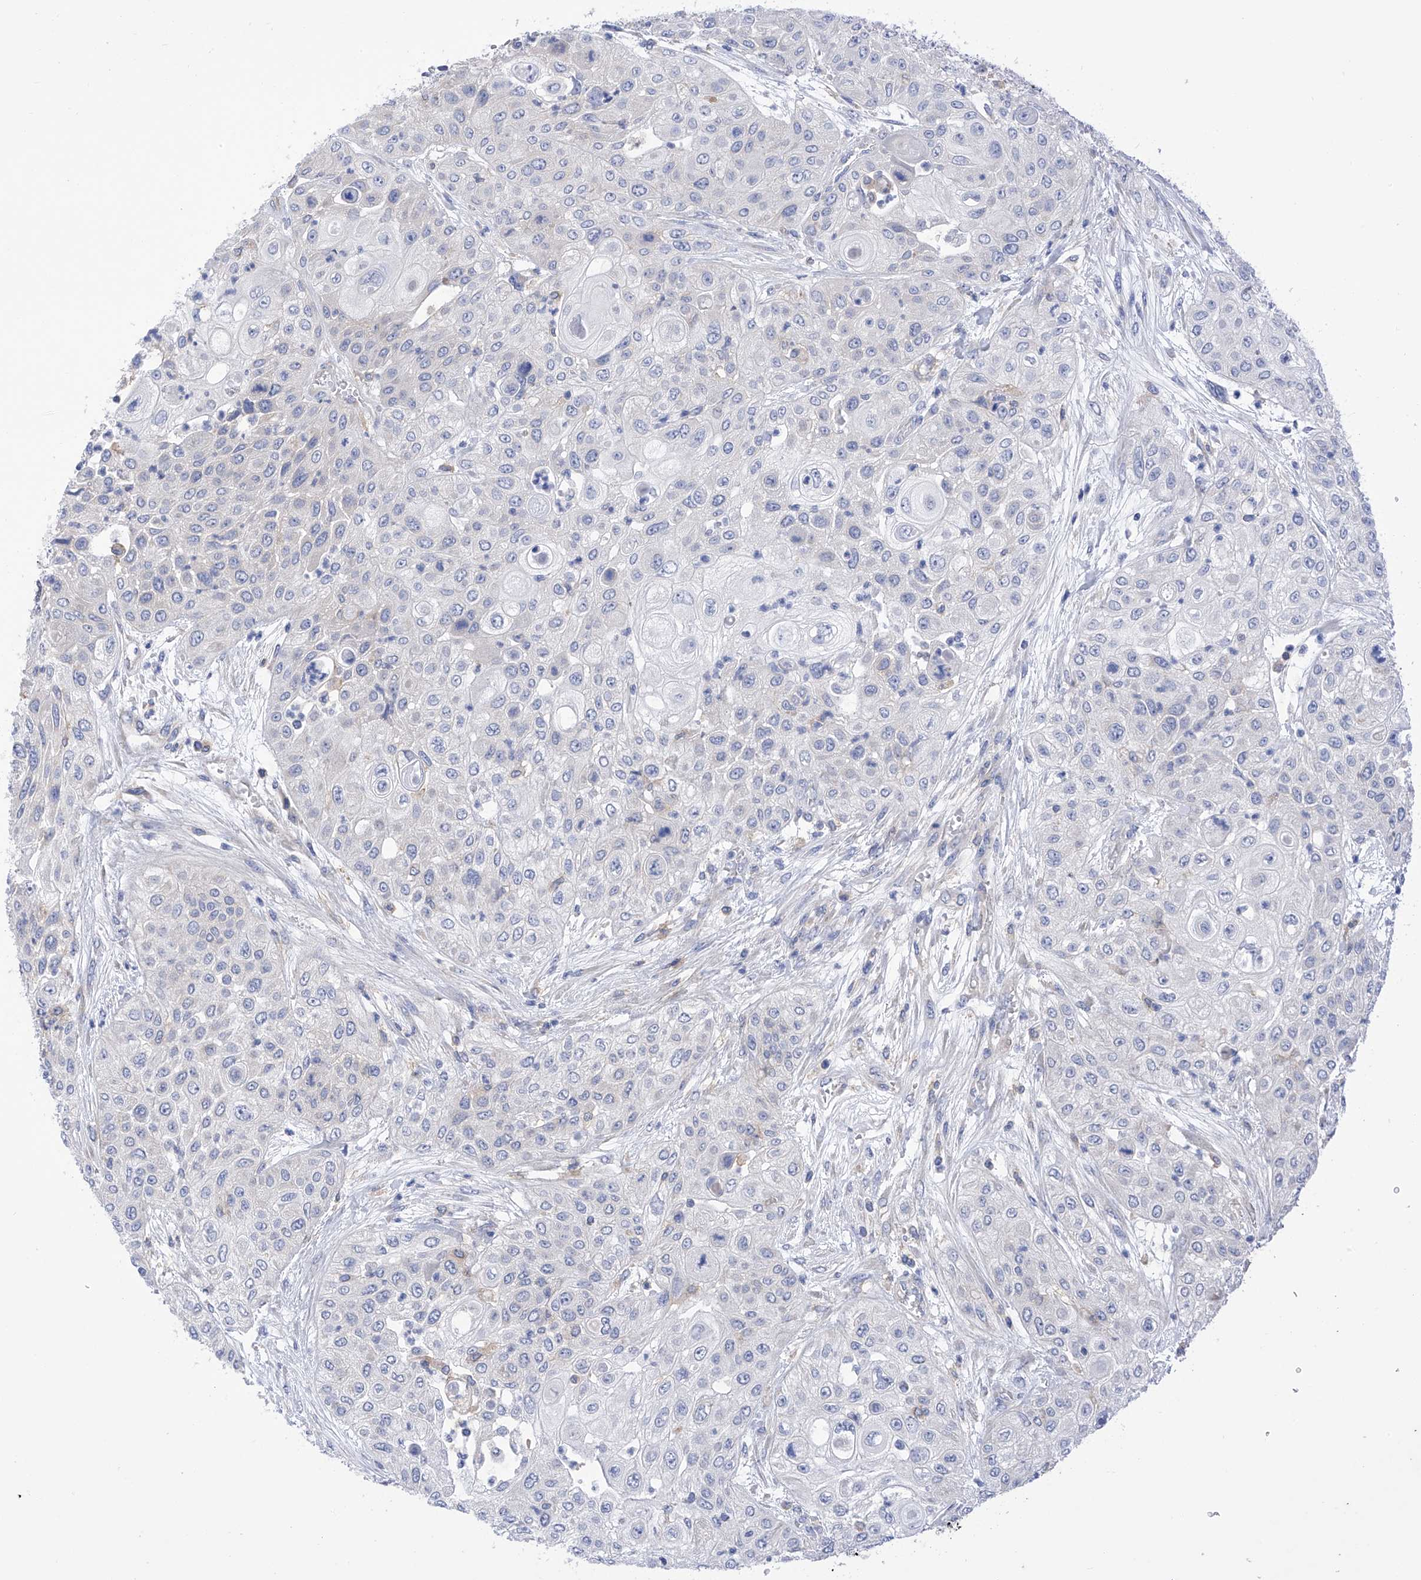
{"staining": {"intensity": "negative", "quantity": "none", "location": "none"}, "tissue": "urothelial cancer", "cell_type": "Tumor cells", "image_type": "cancer", "snomed": [{"axis": "morphology", "description": "Urothelial carcinoma, High grade"}, {"axis": "topography", "description": "Urinary bladder"}], "caption": "Immunohistochemical staining of human high-grade urothelial carcinoma exhibits no significant expression in tumor cells.", "gene": "P2RX7", "patient": {"sex": "female", "age": 79}}